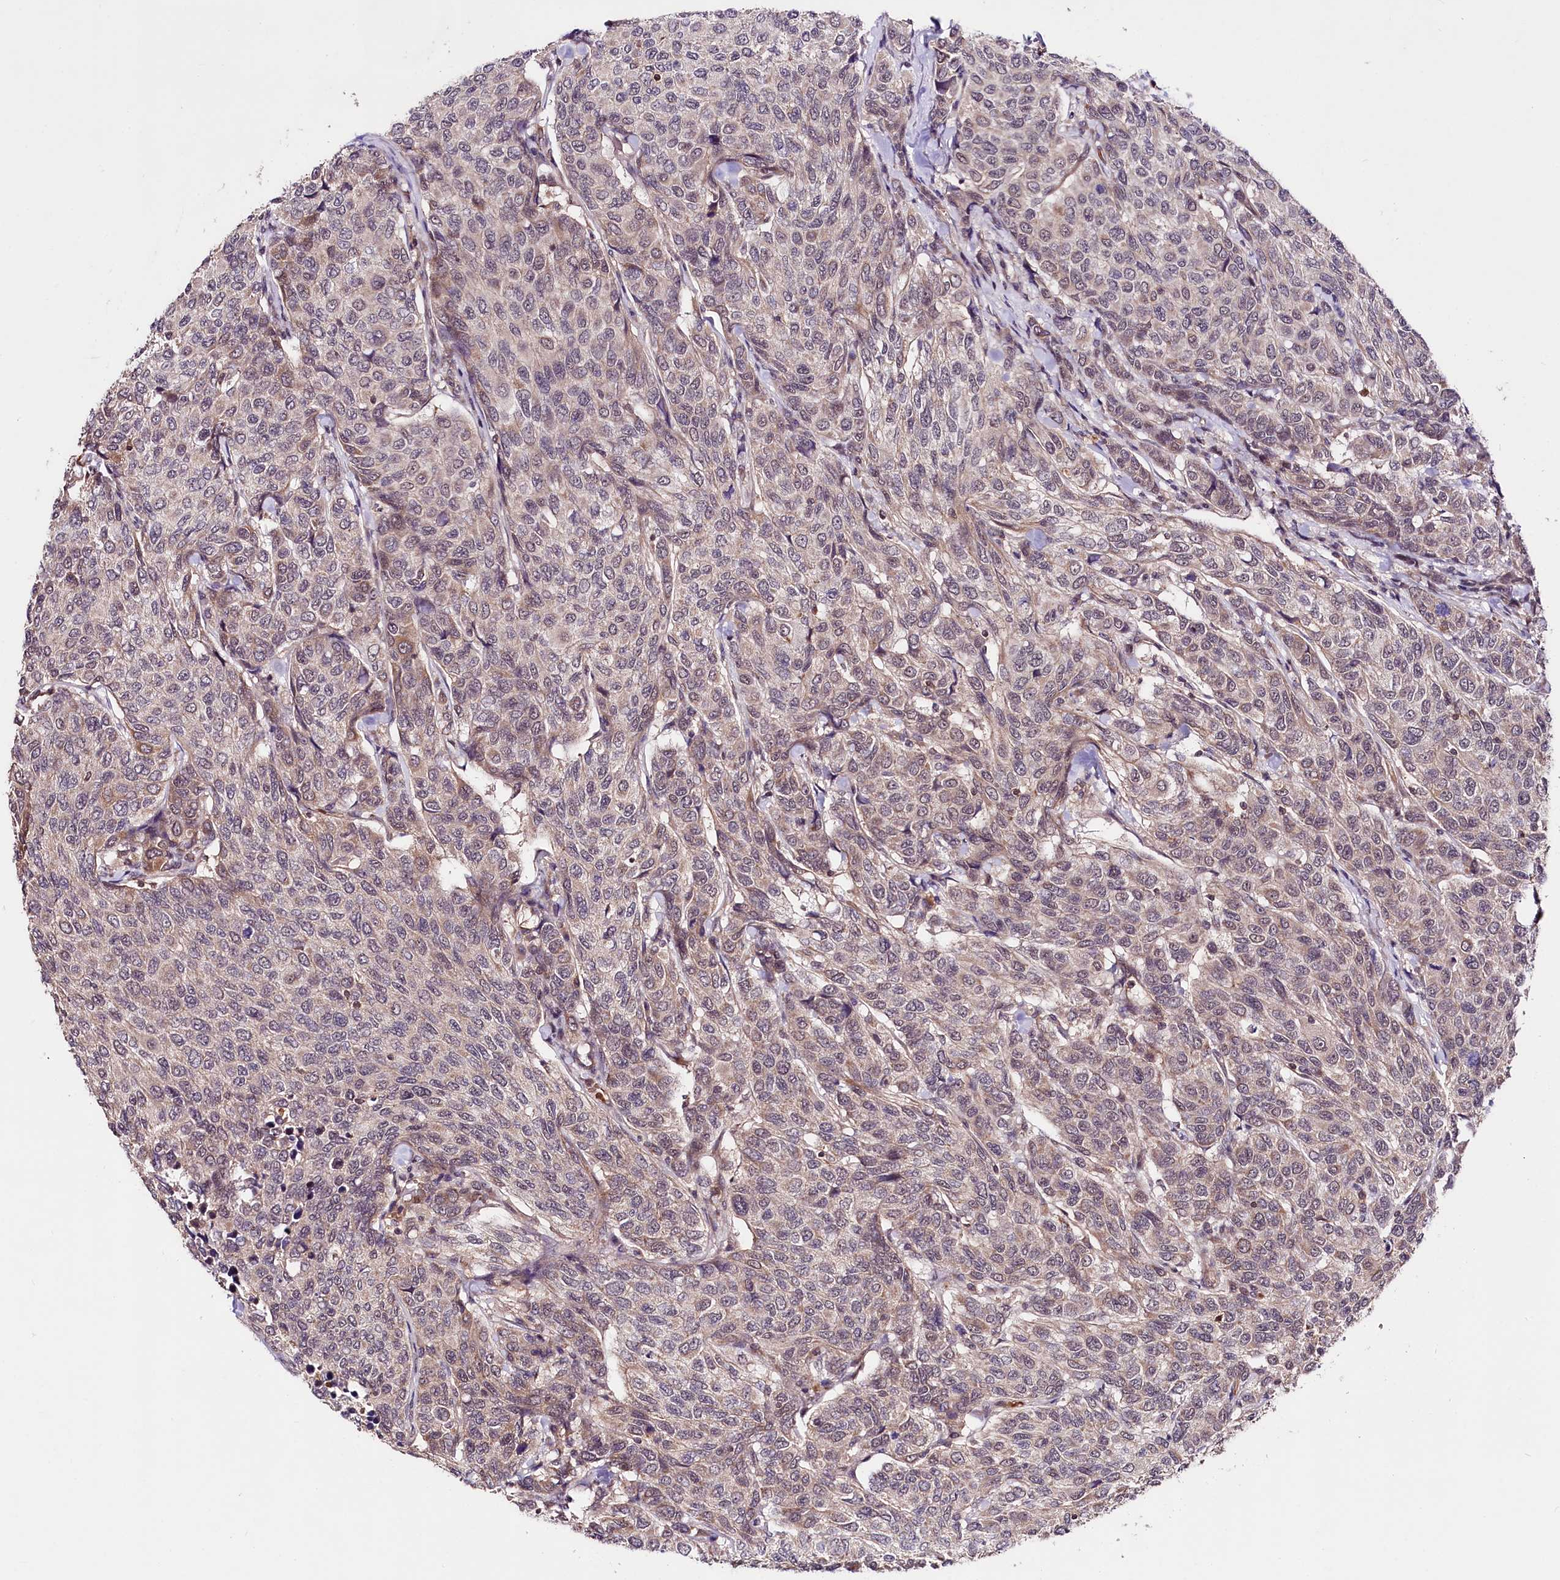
{"staining": {"intensity": "weak", "quantity": ">75%", "location": "cytoplasmic/membranous"}, "tissue": "breast cancer", "cell_type": "Tumor cells", "image_type": "cancer", "snomed": [{"axis": "morphology", "description": "Duct carcinoma"}, {"axis": "topography", "description": "Breast"}], "caption": "An image of human breast cancer (intraductal carcinoma) stained for a protein shows weak cytoplasmic/membranous brown staining in tumor cells.", "gene": "TAFAZZIN", "patient": {"sex": "female", "age": 55}}